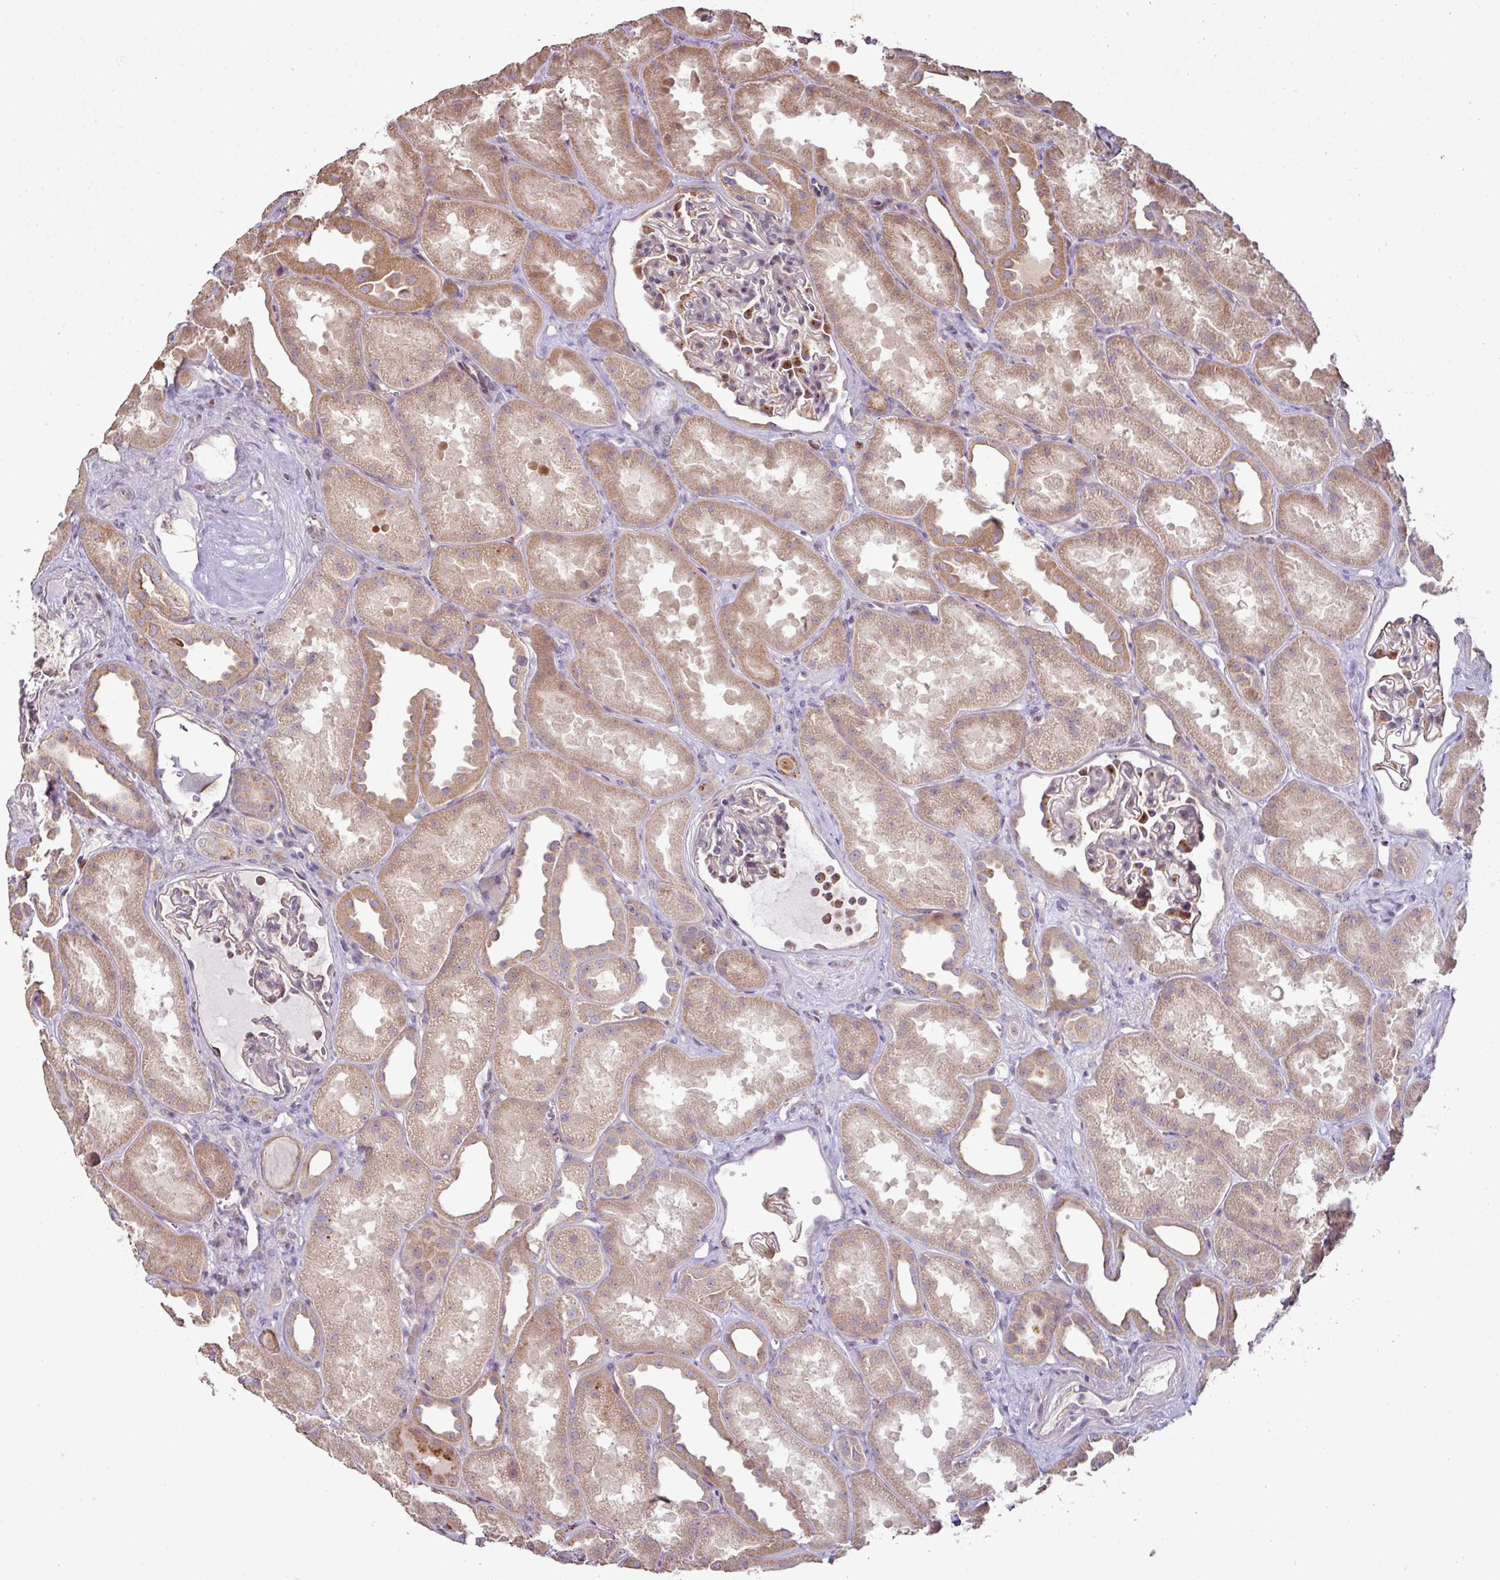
{"staining": {"intensity": "moderate", "quantity": "<25%", "location": "cytoplasmic/membranous"}, "tissue": "kidney", "cell_type": "Cells in glomeruli", "image_type": "normal", "snomed": [{"axis": "morphology", "description": "Normal tissue, NOS"}, {"axis": "topography", "description": "Kidney"}], "caption": "Protein positivity by immunohistochemistry (IHC) demonstrates moderate cytoplasmic/membranous expression in approximately <25% of cells in glomeruli in benign kidney. The staining is performed using DAB brown chromogen to label protein expression. The nuclei are counter-stained blue using hematoxylin.", "gene": "CXCR5", "patient": {"sex": "male", "age": 61}}